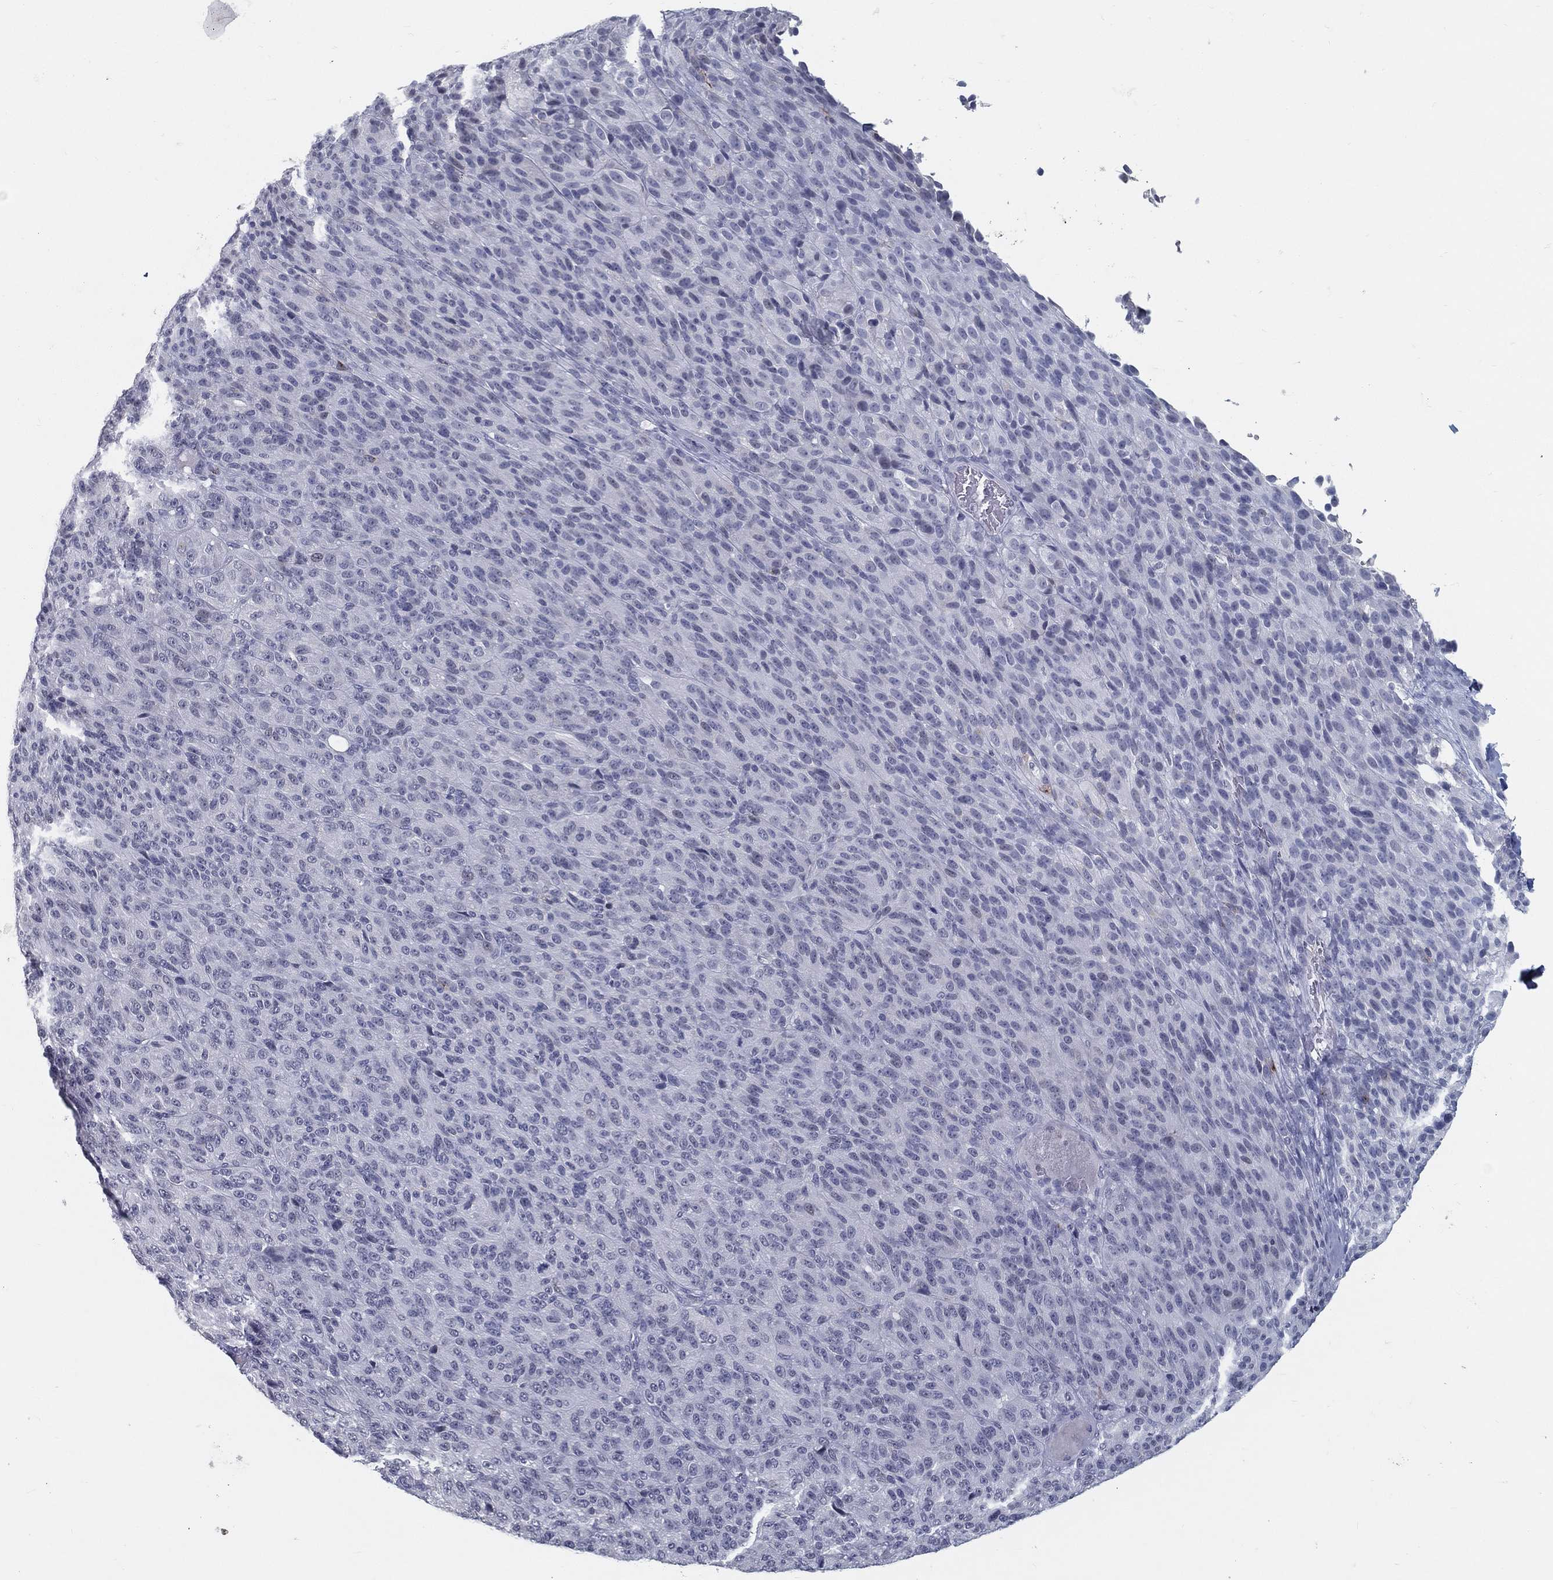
{"staining": {"intensity": "negative", "quantity": "none", "location": "none"}, "tissue": "melanoma", "cell_type": "Tumor cells", "image_type": "cancer", "snomed": [{"axis": "morphology", "description": "Malignant melanoma, Metastatic site"}, {"axis": "topography", "description": "Brain"}], "caption": "Tumor cells are negative for protein expression in human melanoma. (Stains: DAB (3,3'-diaminobenzidine) IHC with hematoxylin counter stain, Microscopy: brightfield microscopy at high magnification).", "gene": "ACE2", "patient": {"sex": "female", "age": 56}}